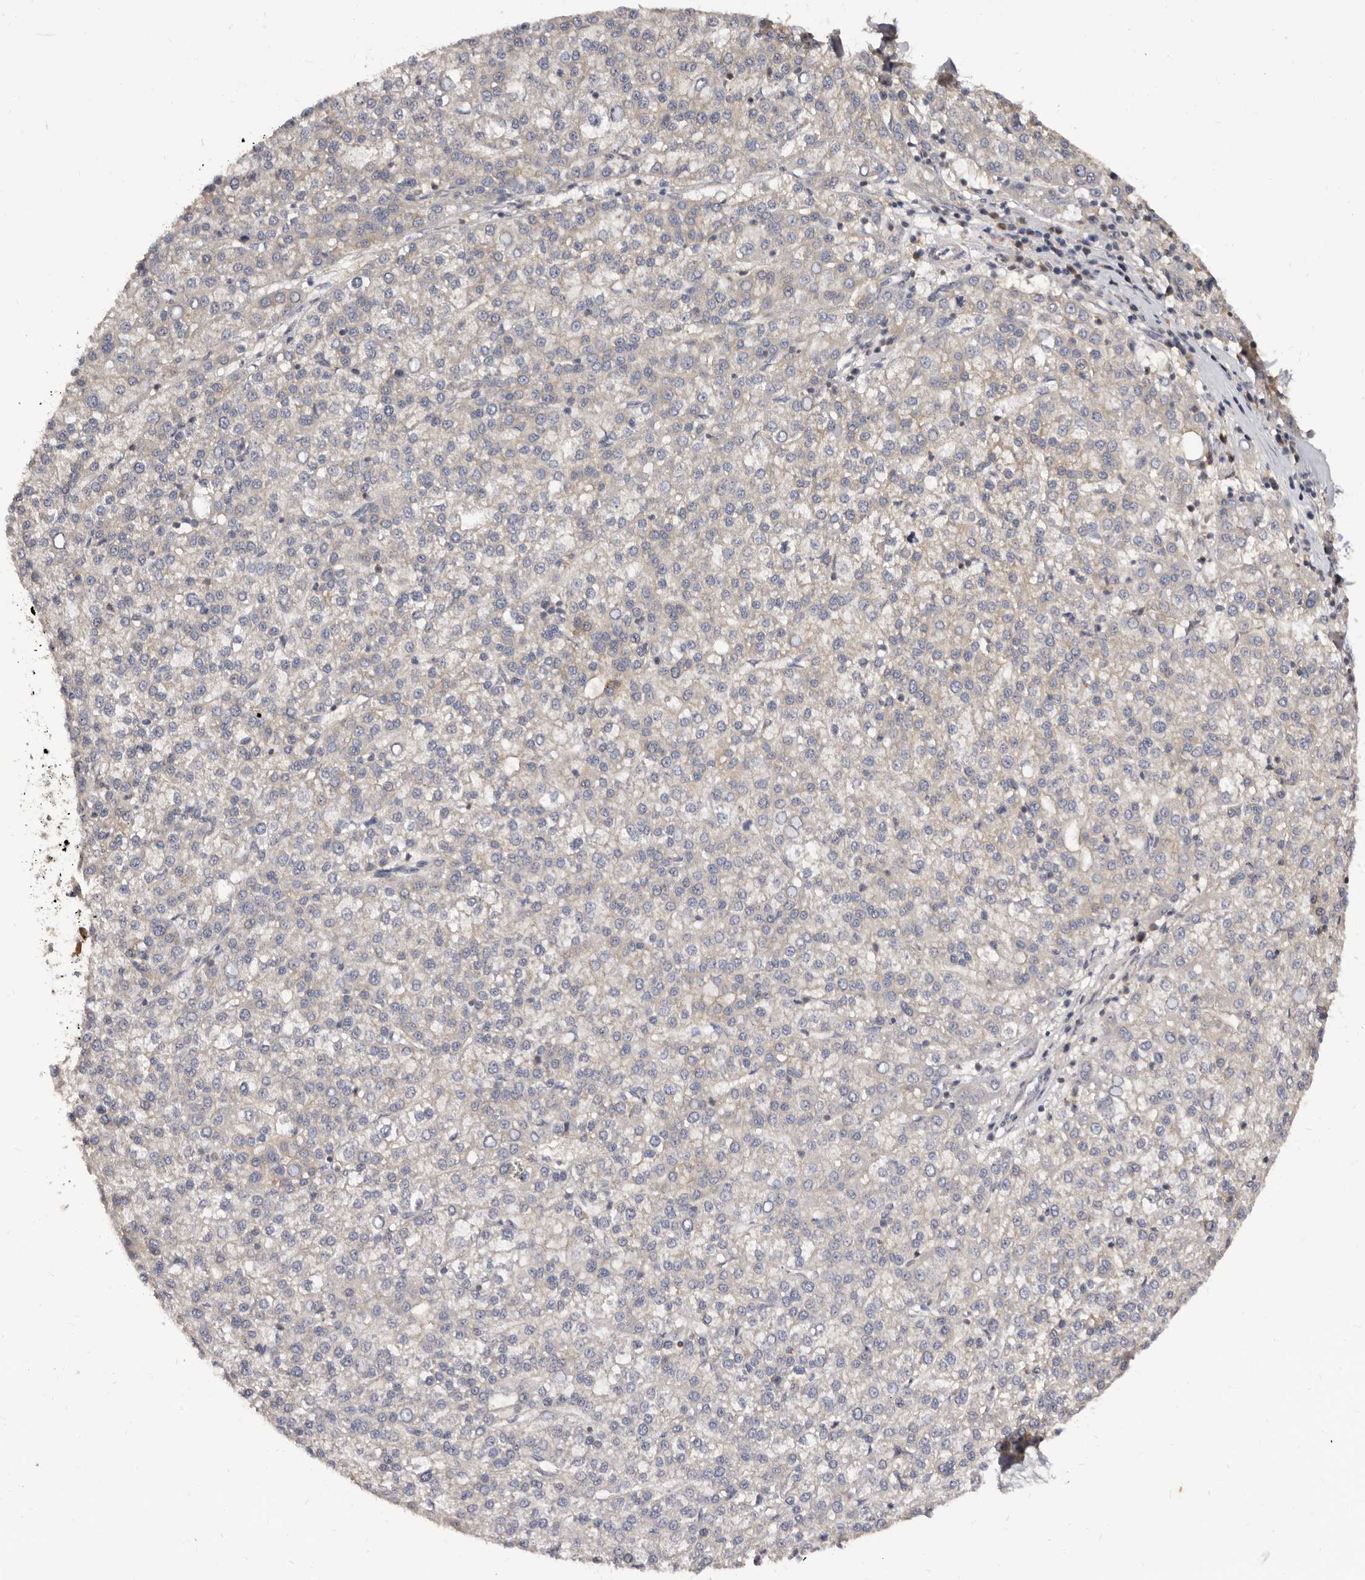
{"staining": {"intensity": "weak", "quantity": "25%-75%", "location": "cytoplasmic/membranous"}, "tissue": "liver cancer", "cell_type": "Tumor cells", "image_type": "cancer", "snomed": [{"axis": "morphology", "description": "Carcinoma, Hepatocellular, NOS"}, {"axis": "topography", "description": "Liver"}], "caption": "The image shows immunohistochemical staining of liver hepatocellular carcinoma. There is weak cytoplasmic/membranous staining is present in about 25%-75% of tumor cells. (DAB IHC with brightfield microscopy, high magnification).", "gene": "ADAMTS20", "patient": {"sex": "female", "age": 58}}